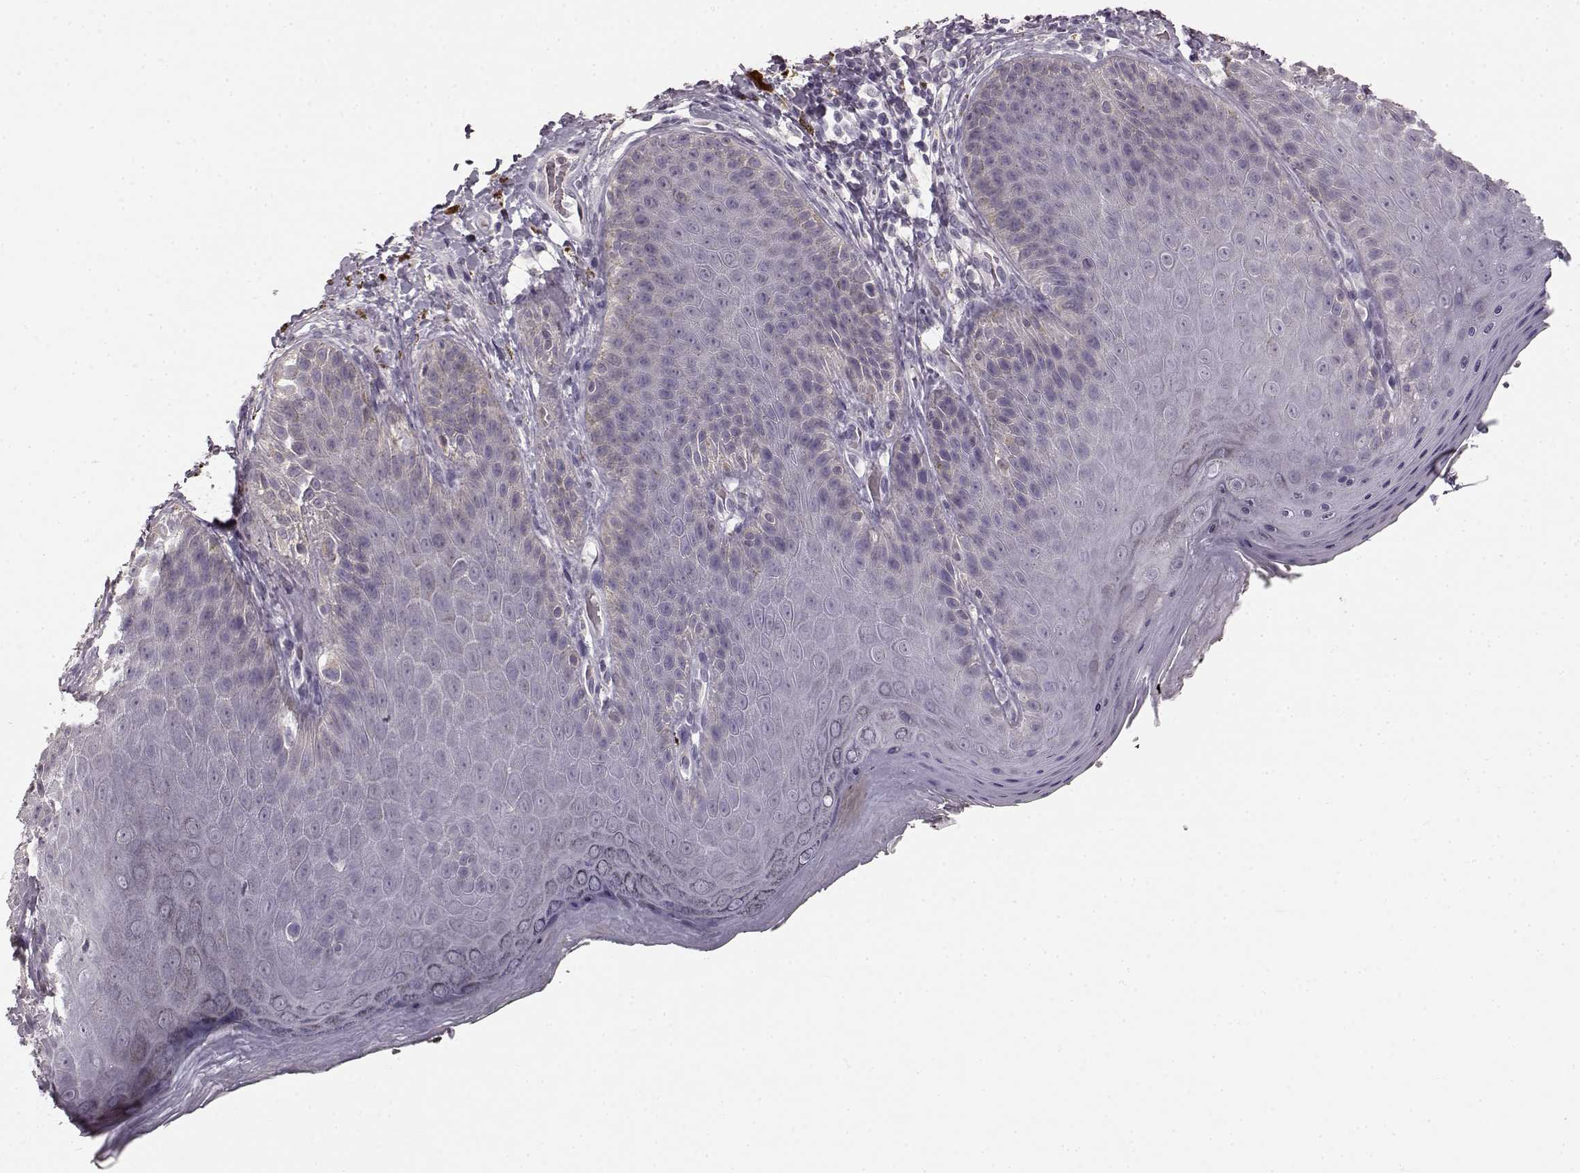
{"staining": {"intensity": "negative", "quantity": "none", "location": "none"}, "tissue": "skin", "cell_type": "Epidermal cells", "image_type": "normal", "snomed": [{"axis": "morphology", "description": "Normal tissue, NOS"}, {"axis": "topography", "description": "Anal"}], "caption": "Immunohistochemical staining of normal human skin exhibits no significant positivity in epidermal cells.", "gene": "BFSP2", "patient": {"sex": "male", "age": 53}}